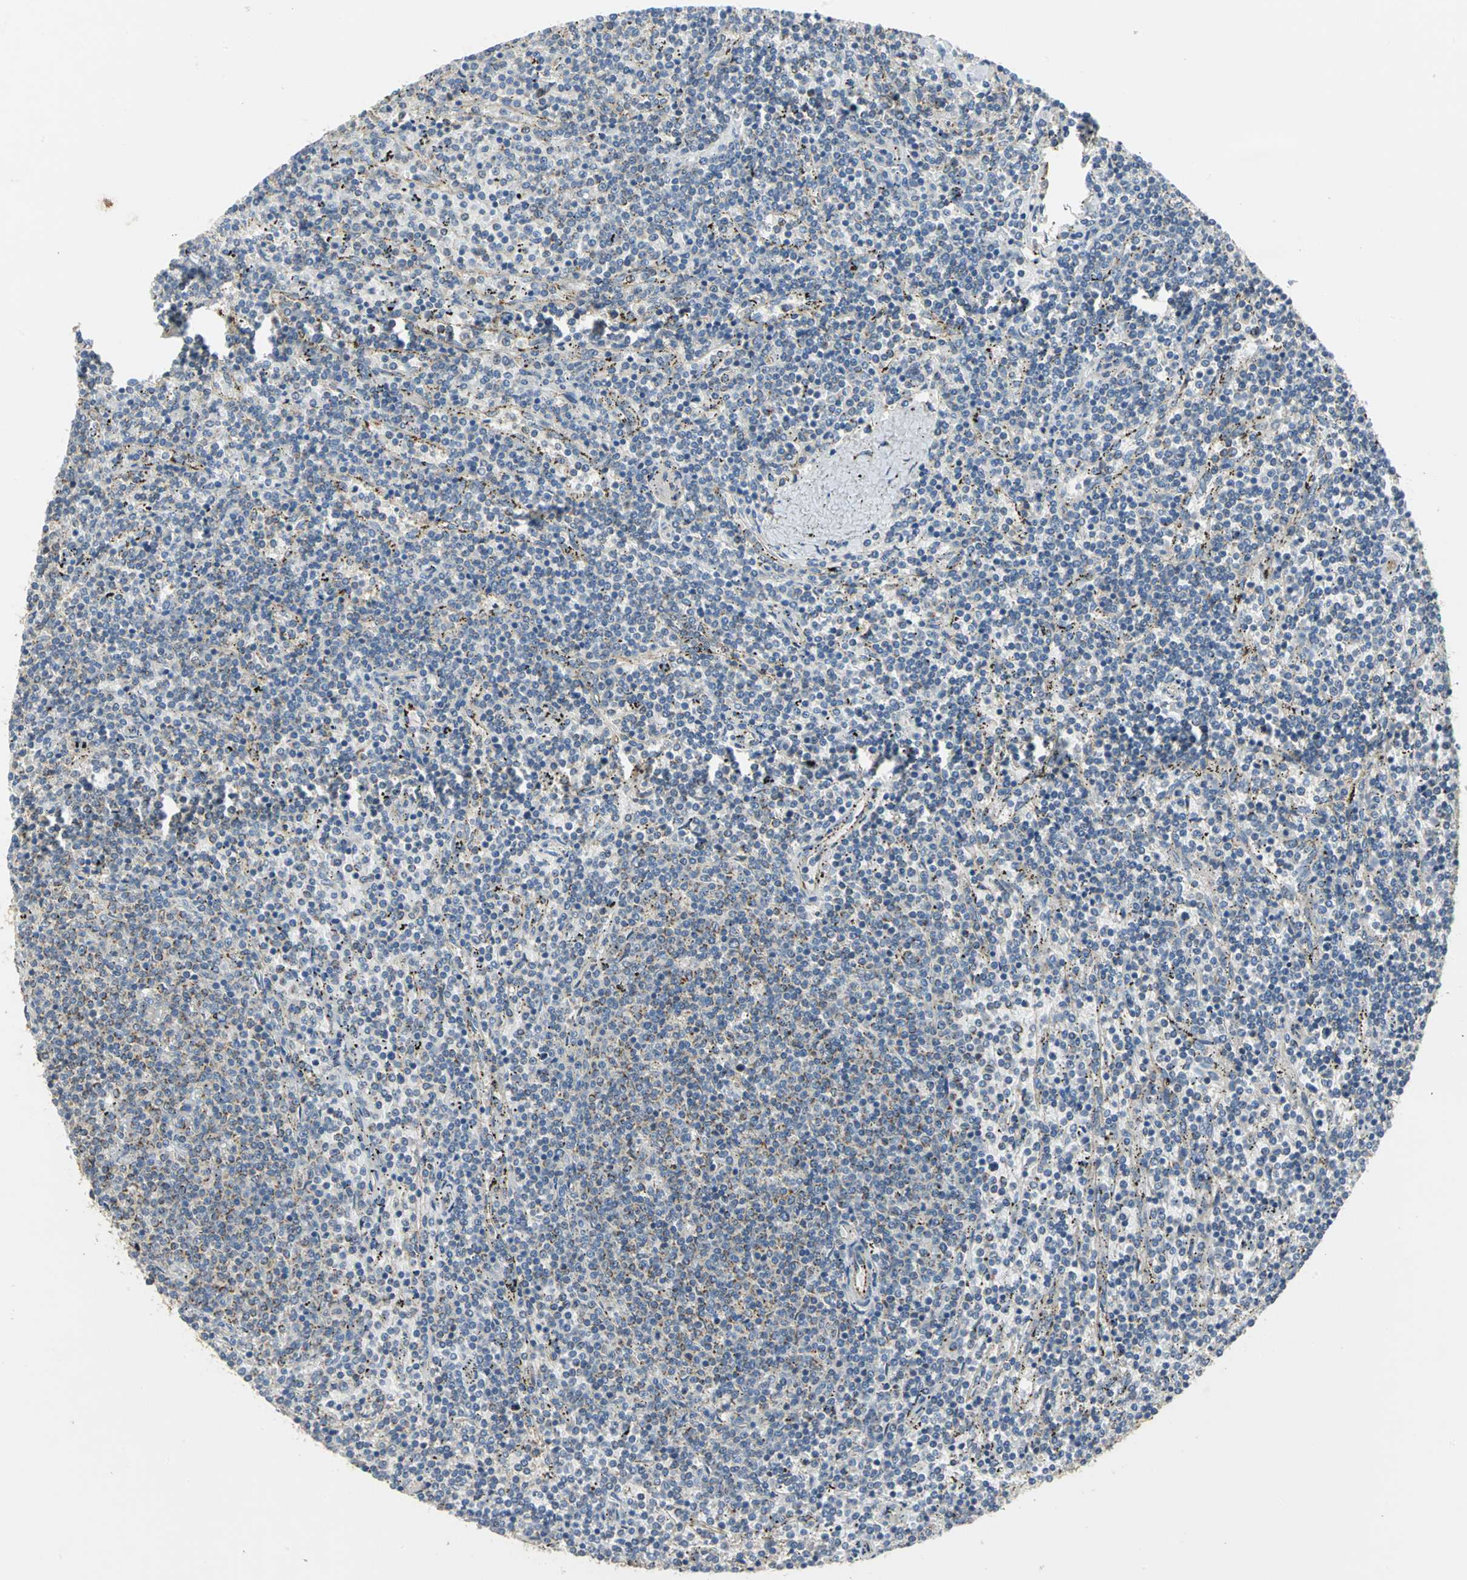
{"staining": {"intensity": "weak", "quantity": "<25%", "location": "cytoplasmic/membranous"}, "tissue": "lymphoma", "cell_type": "Tumor cells", "image_type": "cancer", "snomed": [{"axis": "morphology", "description": "Malignant lymphoma, non-Hodgkin's type, Low grade"}, {"axis": "topography", "description": "Spleen"}], "caption": "The immunohistochemistry image has no significant expression in tumor cells of low-grade malignant lymphoma, non-Hodgkin's type tissue.", "gene": "NDUFB5", "patient": {"sex": "female", "age": 50}}